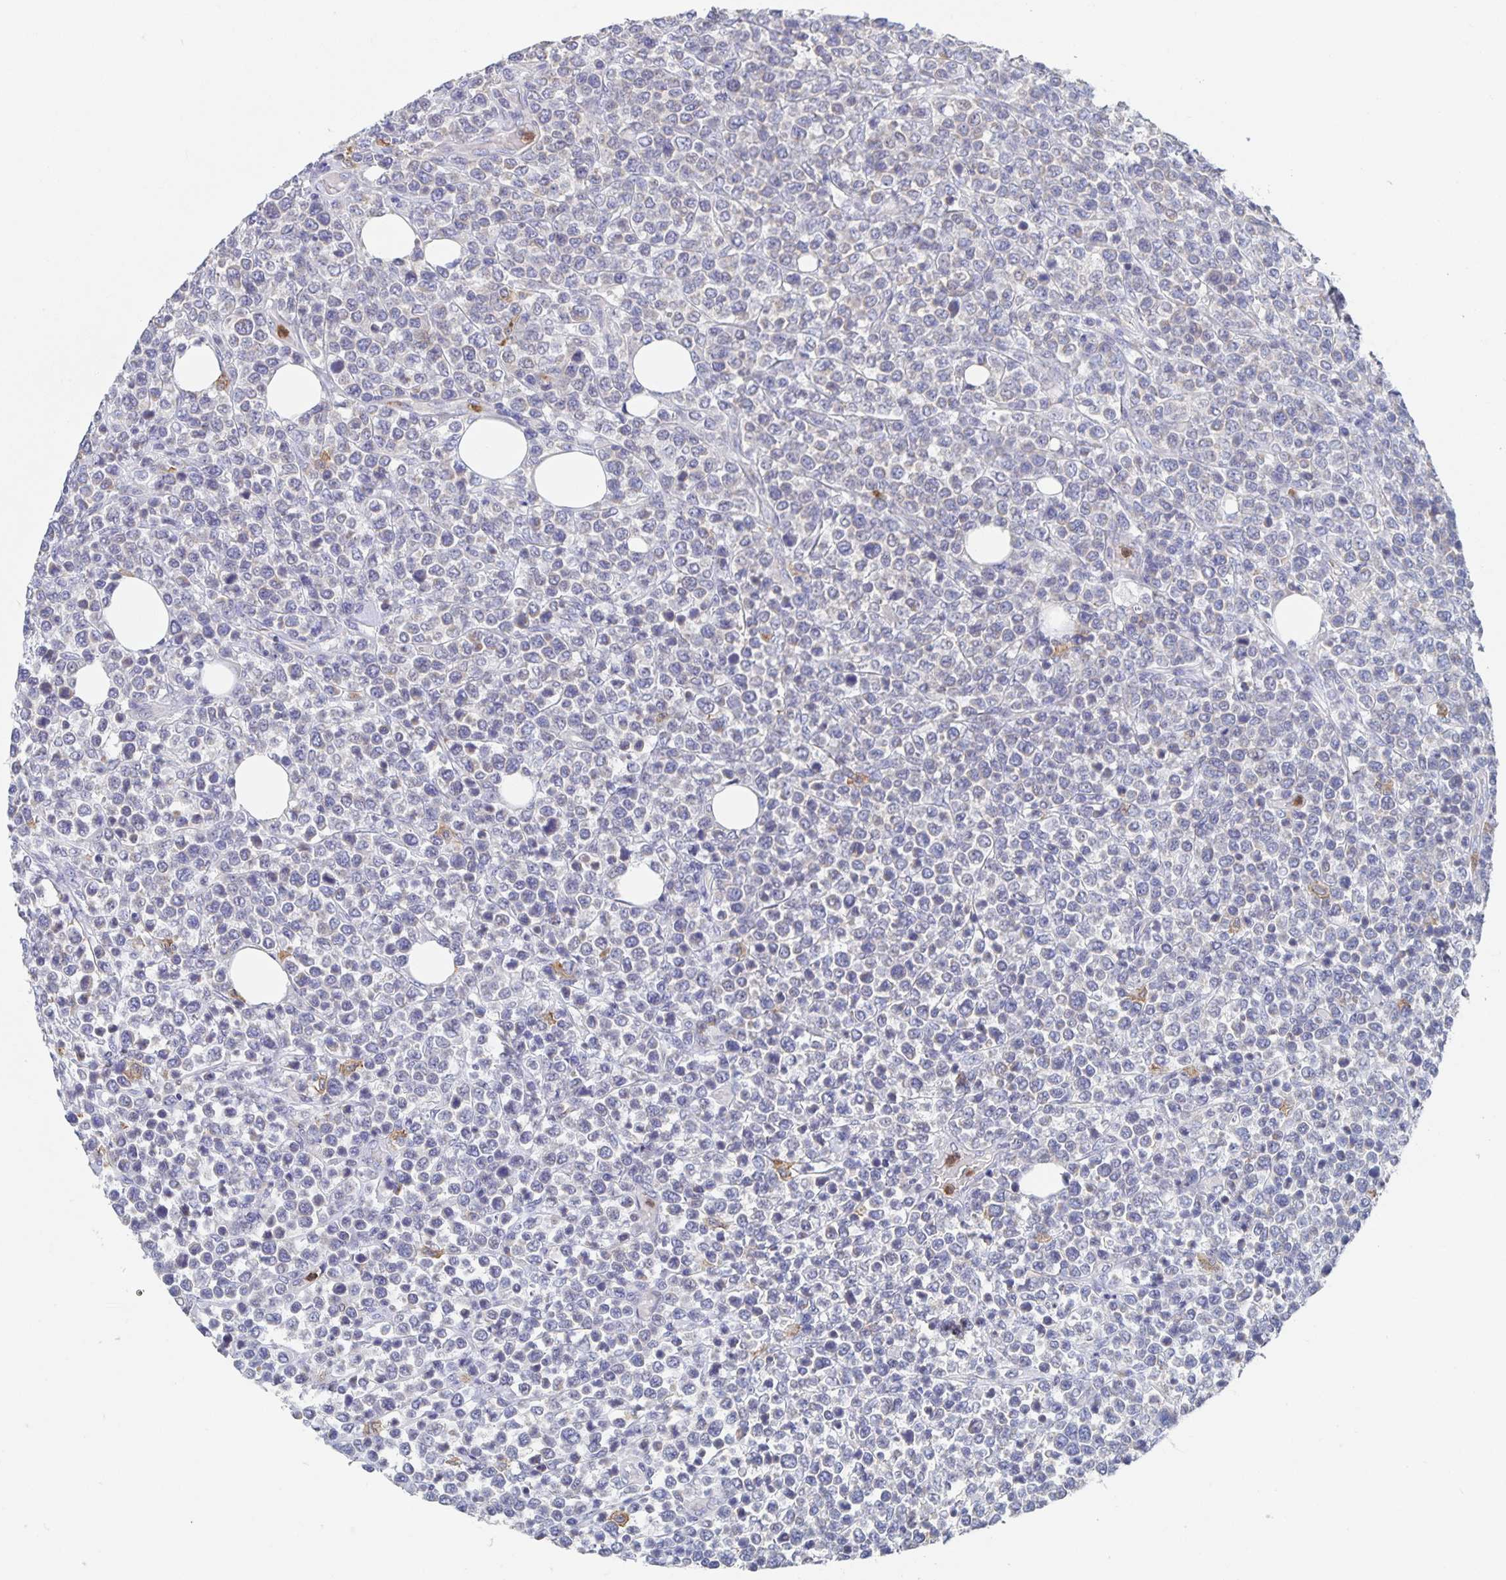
{"staining": {"intensity": "negative", "quantity": "none", "location": "none"}, "tissue": "lymphoma", "cell_type": "Tumor cells", "image_type": "cancer", "snomed": [{"axis": "morphology", "description": "Malignant lymphoma, non-Hodgkin's type, High grade"}, {"axis": "topography", "description": "Soft tissue"}], "caption": "Immunohistochemistry (IHC) of human high-grade malignant lymphoma, non-Hodgkin's type demonstrates no staining in tumor cells.", "gene": "CDC42BPG", "patient": {"sex": "female", "age": 56}}